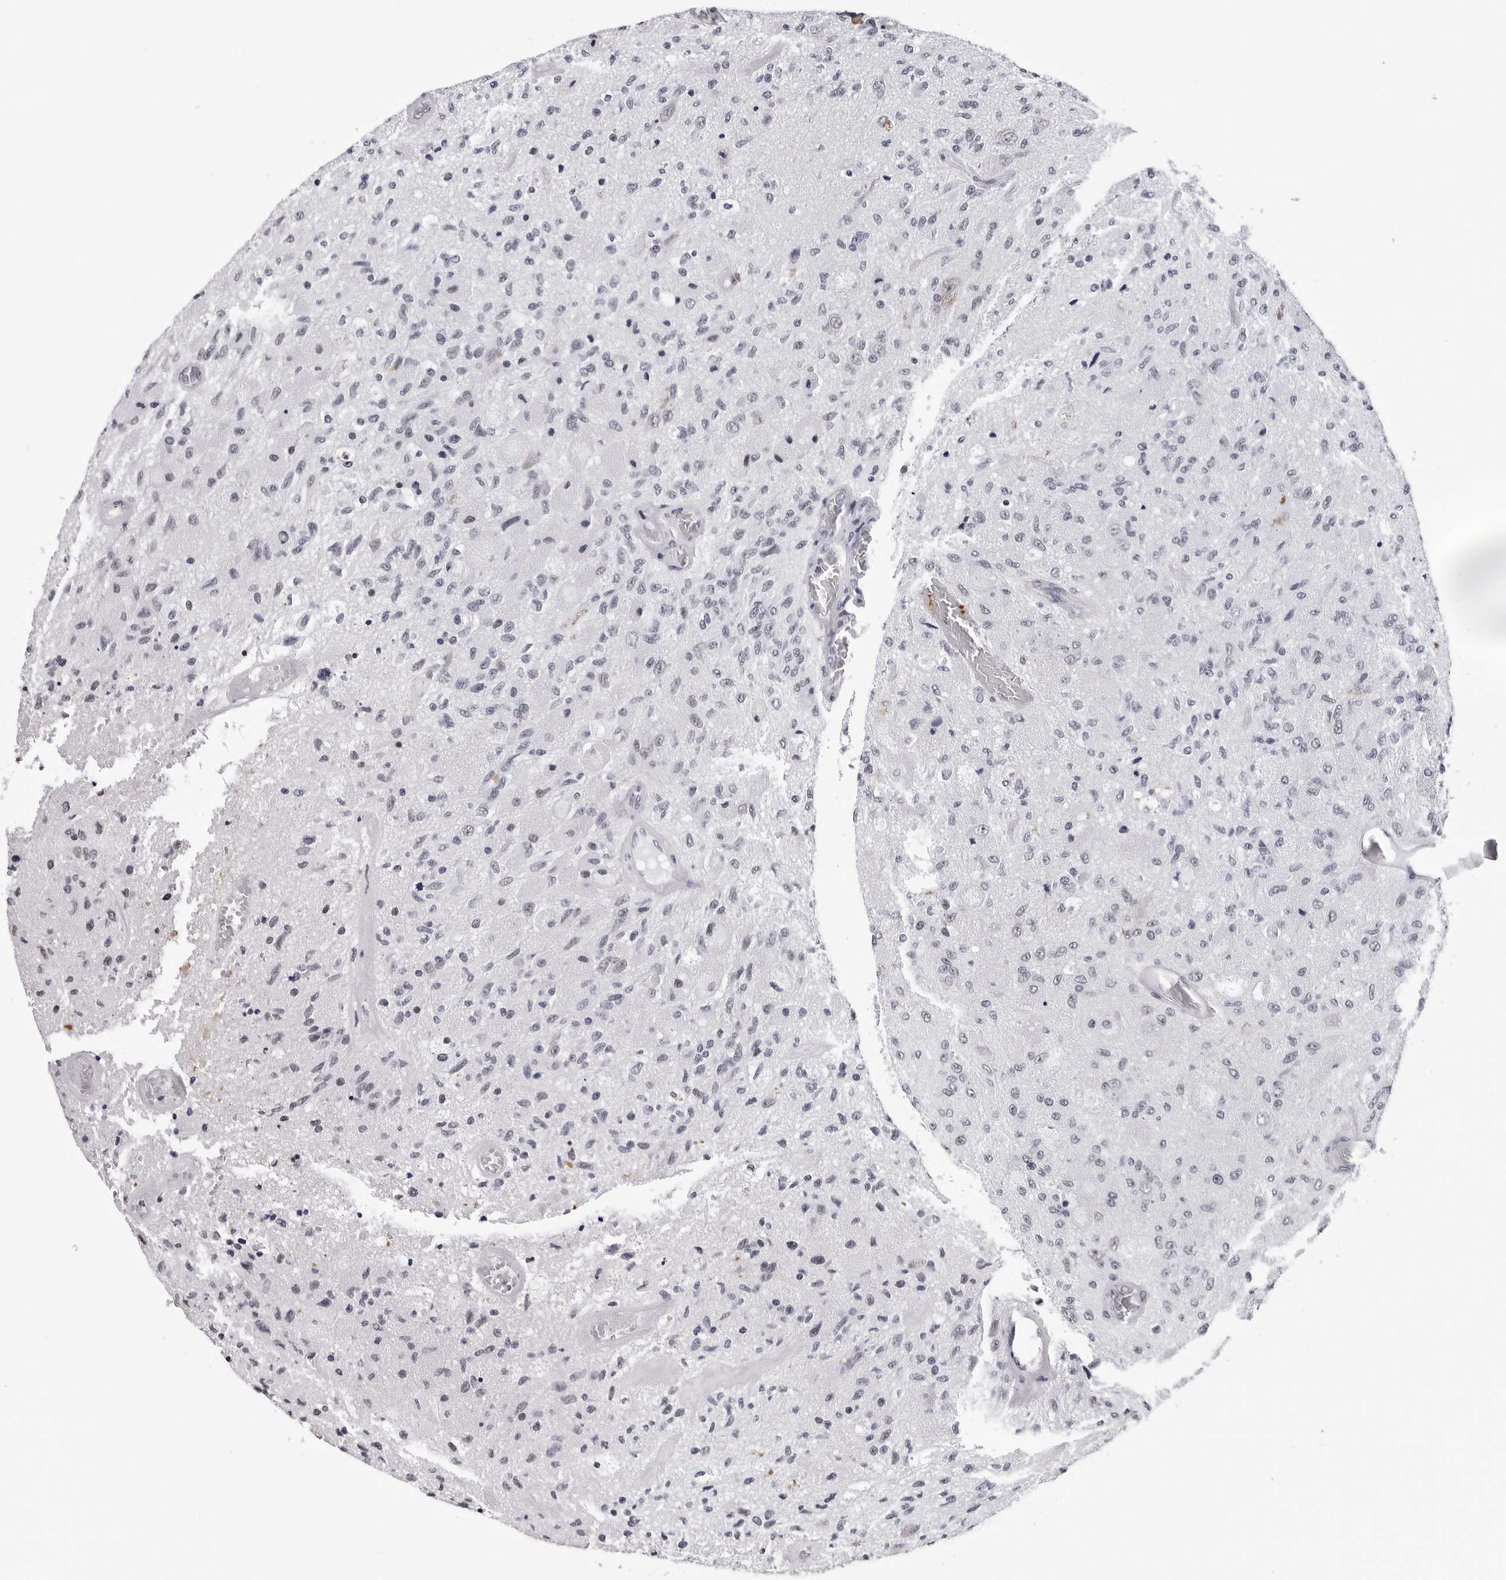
{"staining": {"intensity": "negative", "quantity": "none", "location": "none"}, "tissue": "glioma", "cell_type": "Tumor cells", "image_type": "cancer", "snomed": [{"axis": "morphology", "description": "Normal tissue, NOS"}, {"axis": "morphology", "description": "Glioma, malignant, High grade"}, {"axis": "topography", "description": "Cerebral cortex"}], "caption": "This histopathology image is of glioma stained with immunohistochemistry to label a protein in brown with the nuclei are counter-stained blue. There is no positivity in tumor cells.", "gene": "SF3B4", "patient": {"sex": "male", "age": 77}}